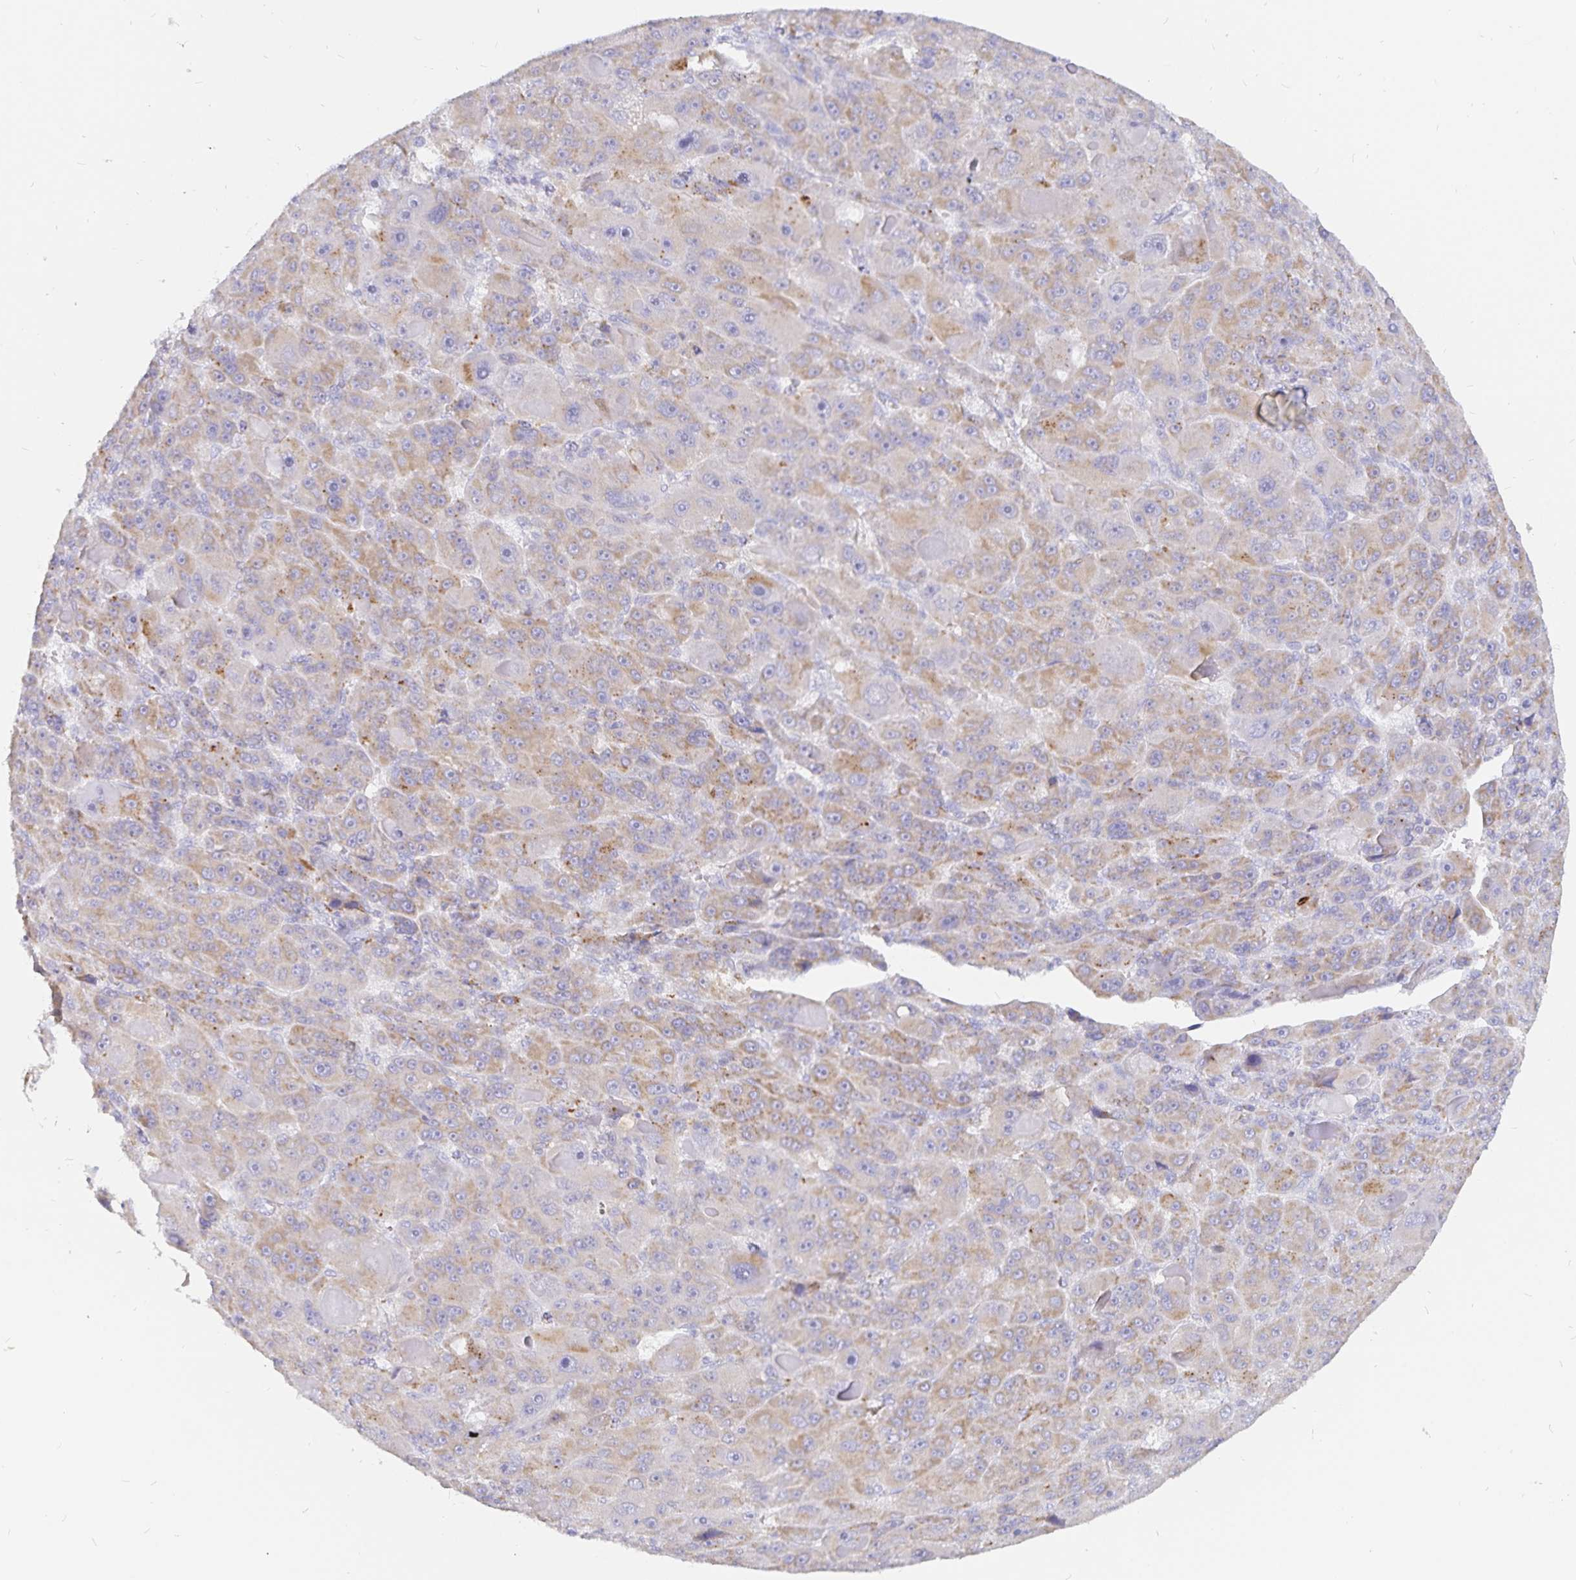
{"staining": {"intensity": "weak", "quantity": "25%-75%", "location": "cytoplasmic/membranous"}, "tissue": "liver cancer", "cell_type": "Tumor cells", "image_type": "cancer", "snomed": [{"axis": "morphology", "description": "Carcinoma, Hepatocellular, NOS"}, {"axis": "topography", "description": "Liver"}], "caption": "Human liver hepatocellular carcinoma stained with a brown dye reveals weak cytoplasmic/membranous positive staining in approximately 25%-75% of tumor cells.", "gene": "PKHD1", "patient": {"sex": "male", "age": 76}}